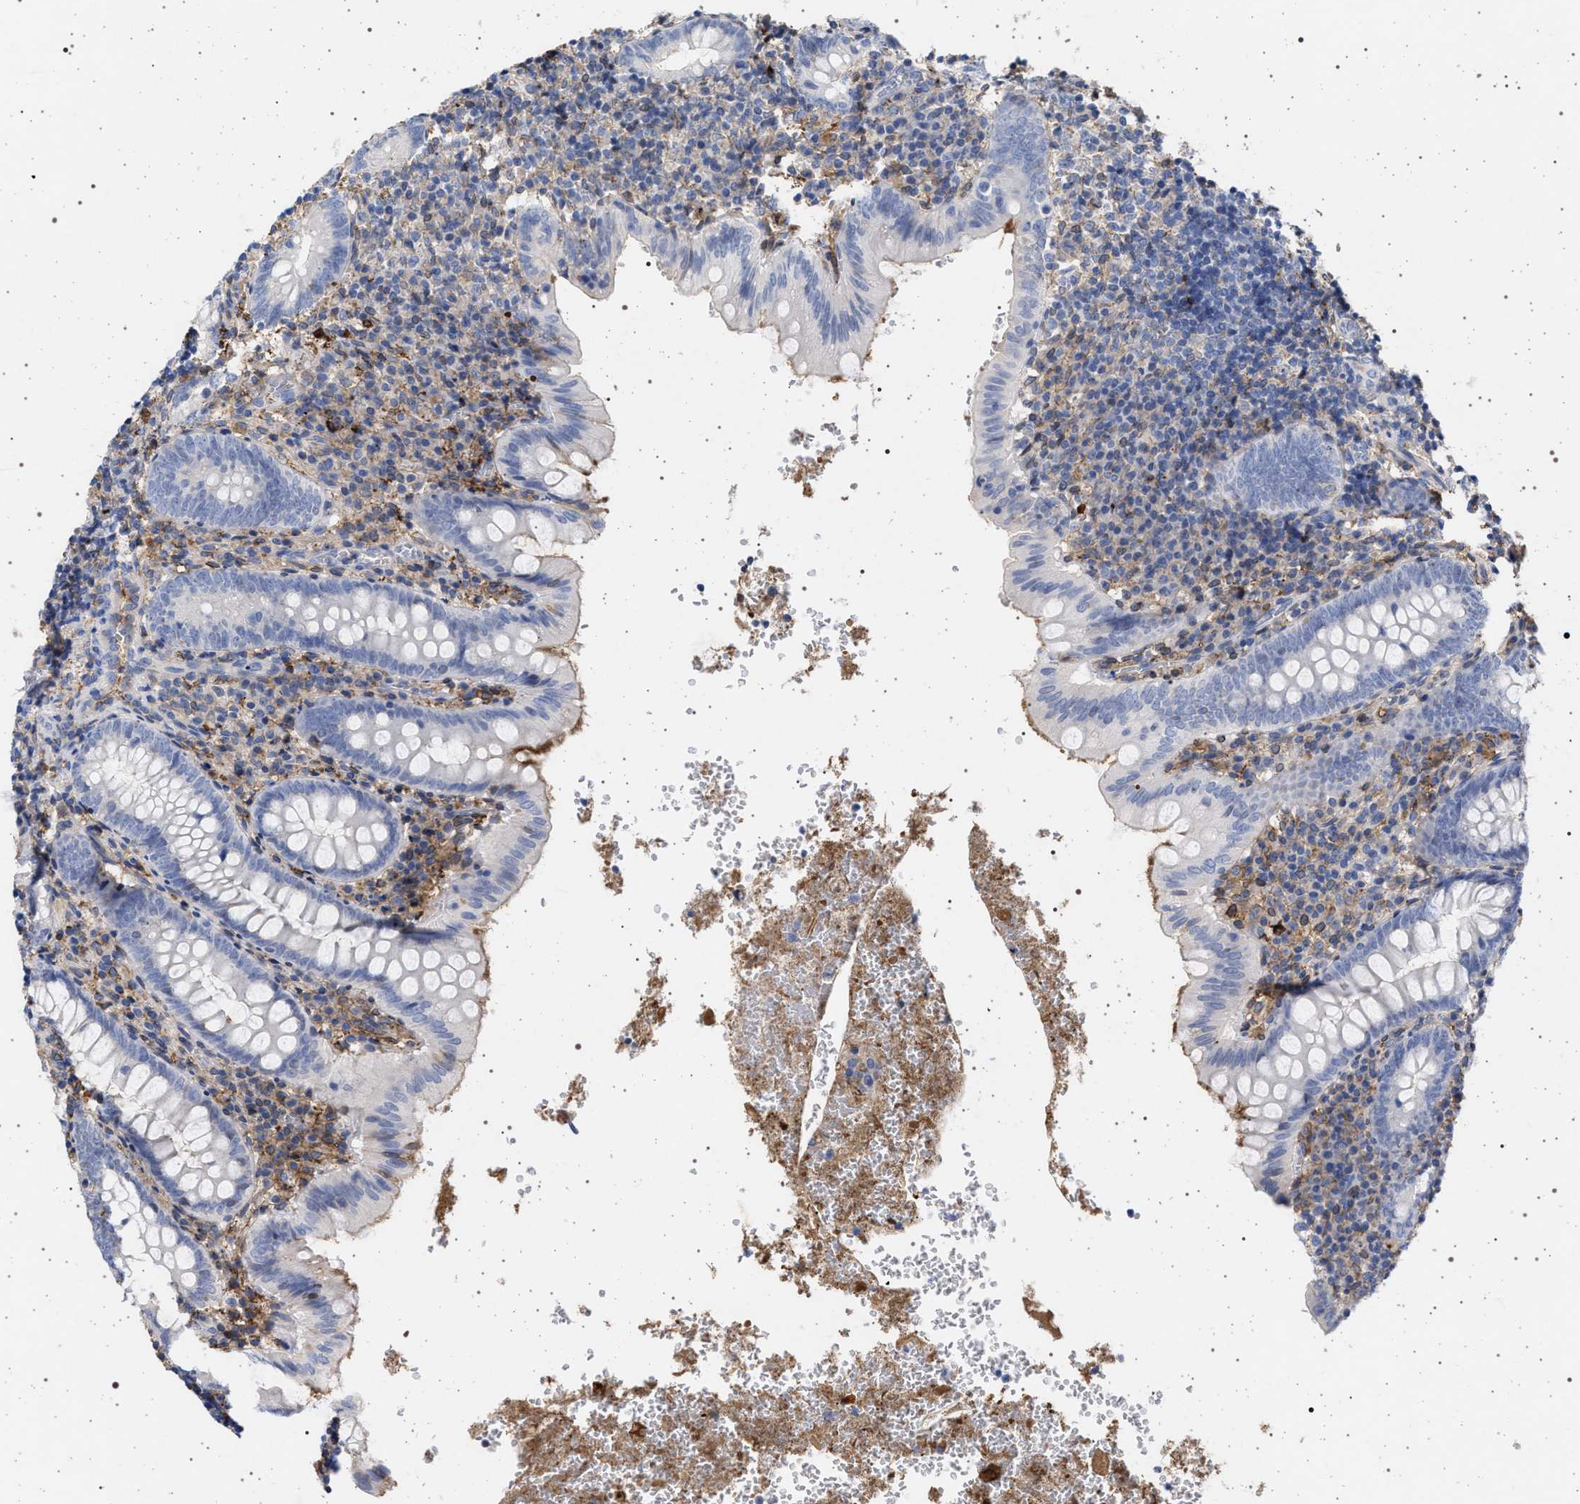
{"staining": {"intensity": "negative", "quantity": "none", "location": "none"}, "tissue": "appendix", "cell_type": "Glandular cells", "image_type": "normal", "snomed": [{"axis": "morphology", "description": "Normal tissue, NOS"}, {"axis": "topography", "description": "Appendix"}], "caption": "Immunohistochemistry photomicrograph of normal appendix: human appendix stained with DAB shows no significant protein expression in glandular cells.", "gene": "PLG", "patient": {"sex": "male", "age": 8}}